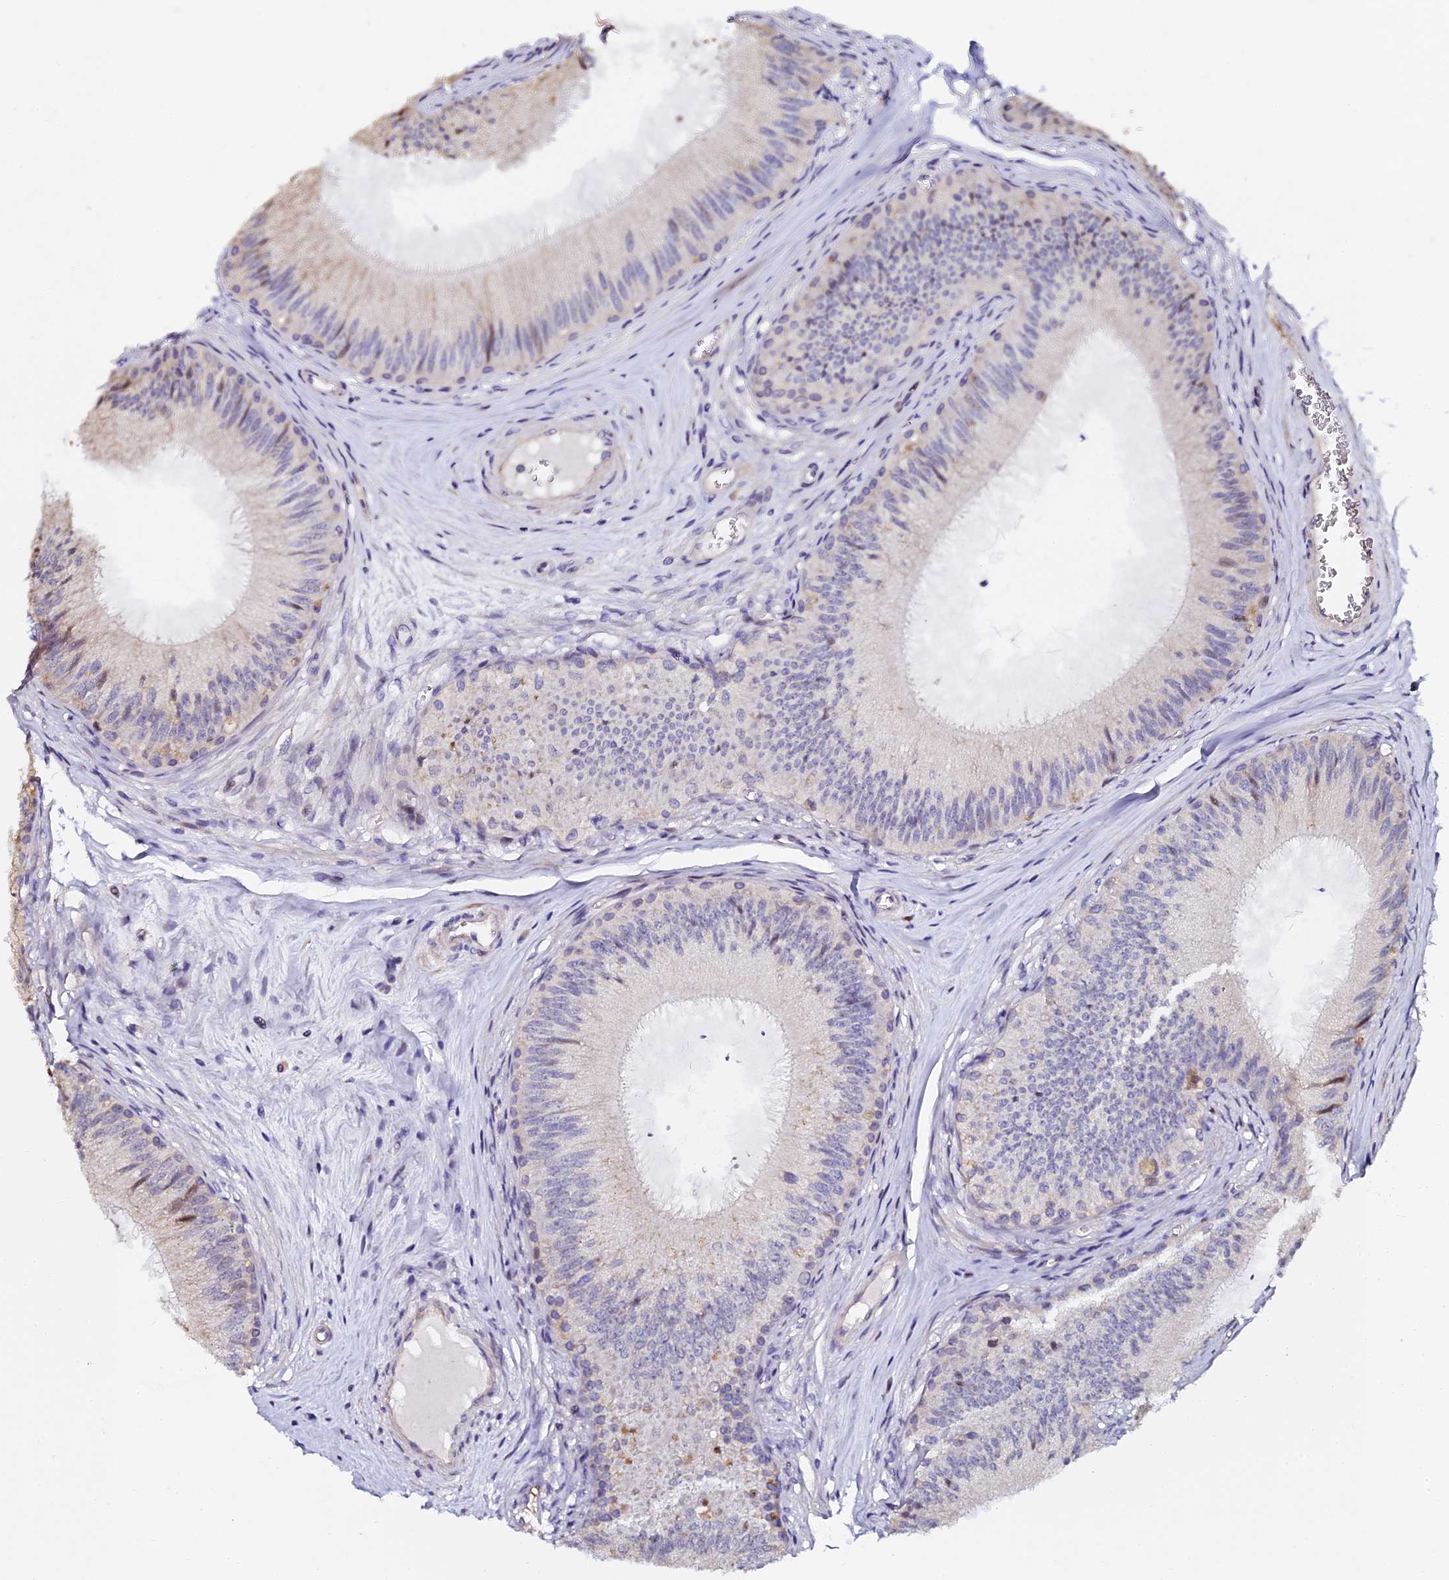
{"staining": {"intensity": "moderate", "quantity": "<25%", "location": "cytoplasmic/membranous,nuclear"}, "tissue": "epididymis", "cell_type": "Glandular cells", "image_type": "normal", "snomed": [{"axis": "morphology", "description": "Normal tissue, NOS"}, {"axis": "topography", "description": "Epididymis"}], "caption": "A photomicrograph of human epididymis stained for a protein displays moderate cytoplasmic/membranous,nuclear brown staining in glandular cells. The staining is performed using DAB (3,3'-diaminobenzidine) brown chromogen to label protein expression. The nuclei are counter-stained blue using hematoxylin.", "gene": "GPN3", "patient": {"sex": "male", "age": 46}}